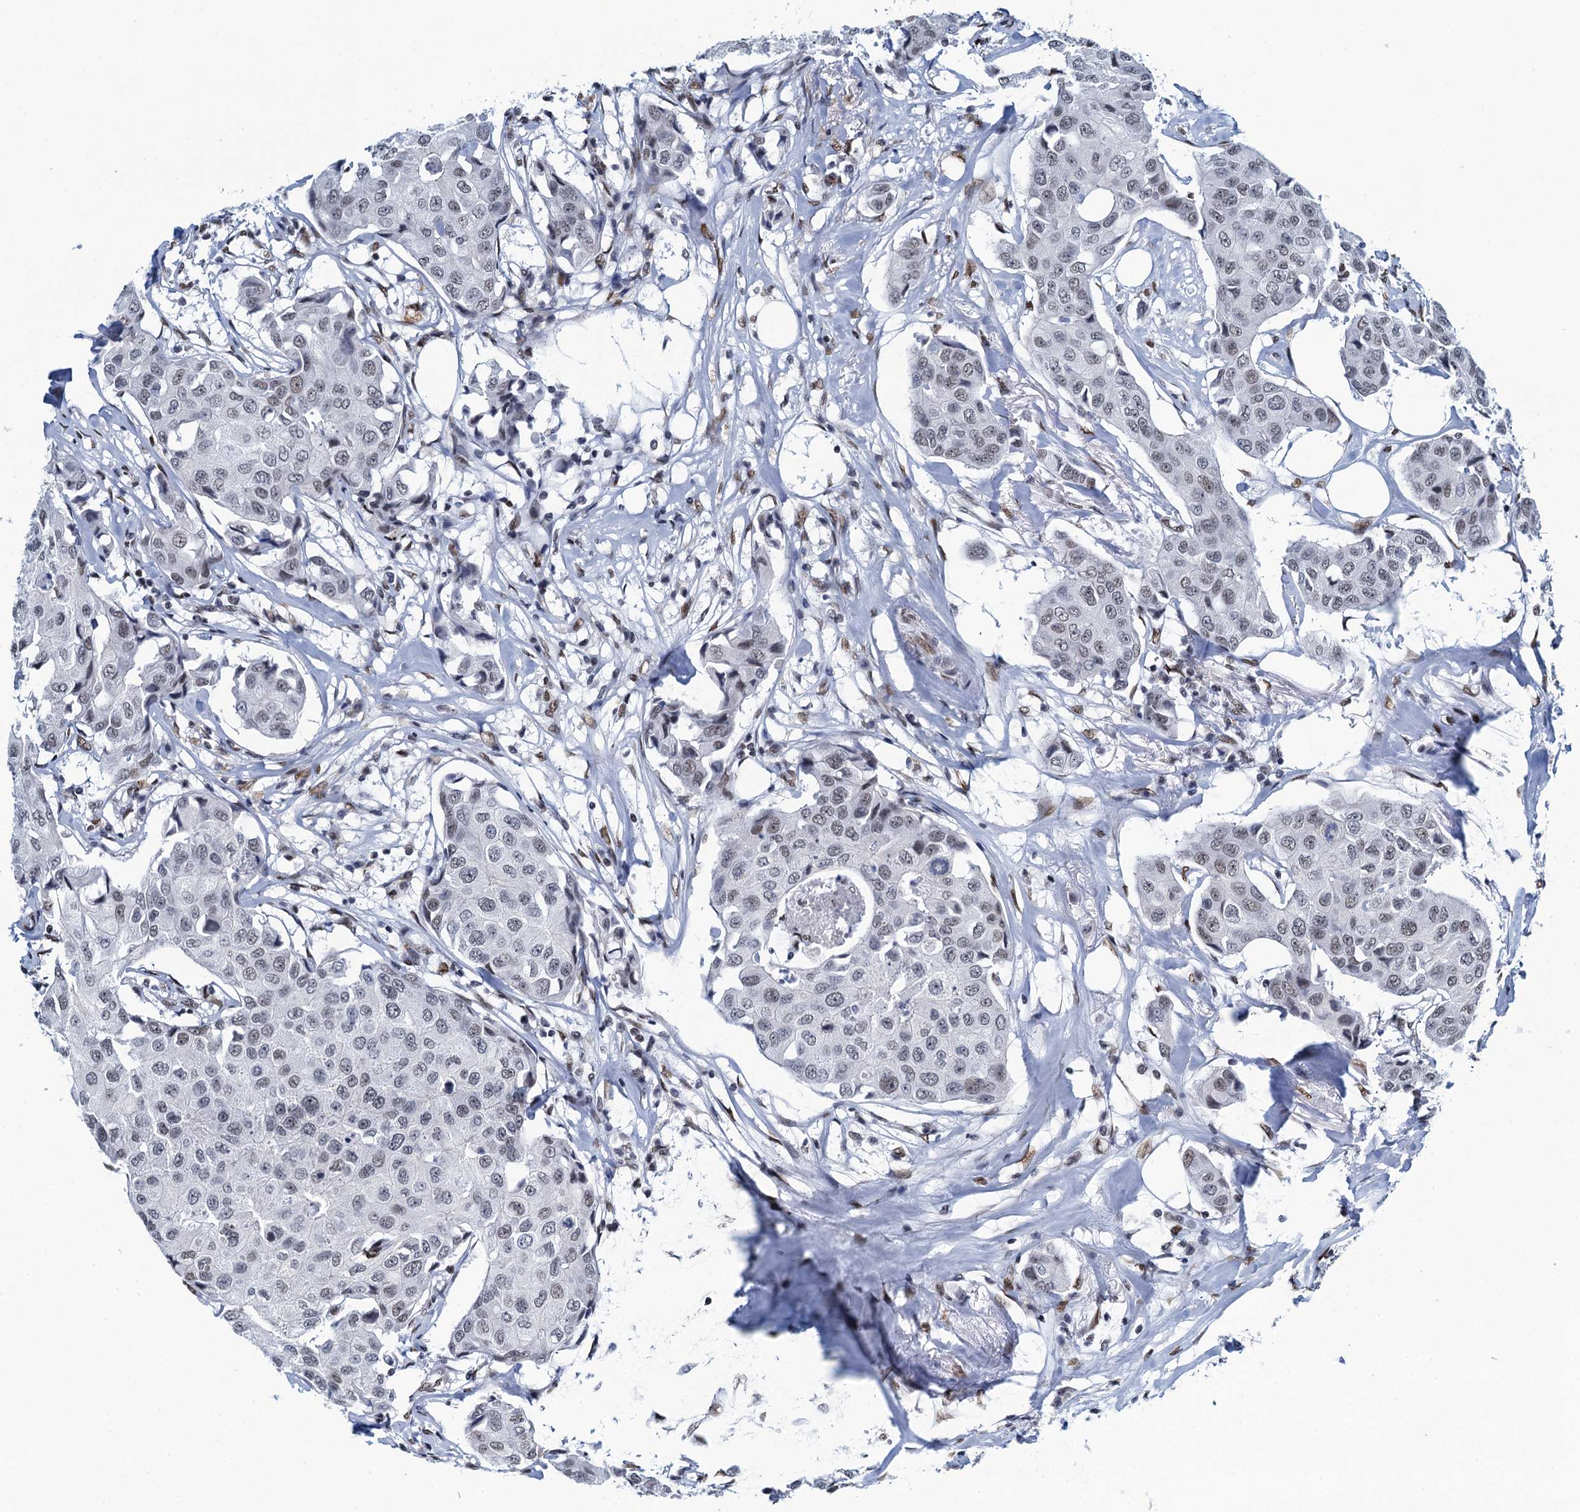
{"staining": {"intensity": "weak", "quantity": "25%-75%", "location": "nuclear"}, "tissue": "breast cancer", "cell_type": "Tumor cells", "image_type": "cancer", "snomed": [{"axis": "morphology", "description": "Duct carcinoma"}, {"axis": "topography", "description": "Breast"}], "caption": "There is low levels of weak nuclear expression in tumor cells of breast cancer, as demonstrated by immunohistochemical staining (brown color).", "gene": "HNRNPUL2", "patient": {"sex": "female", "age": 80}}